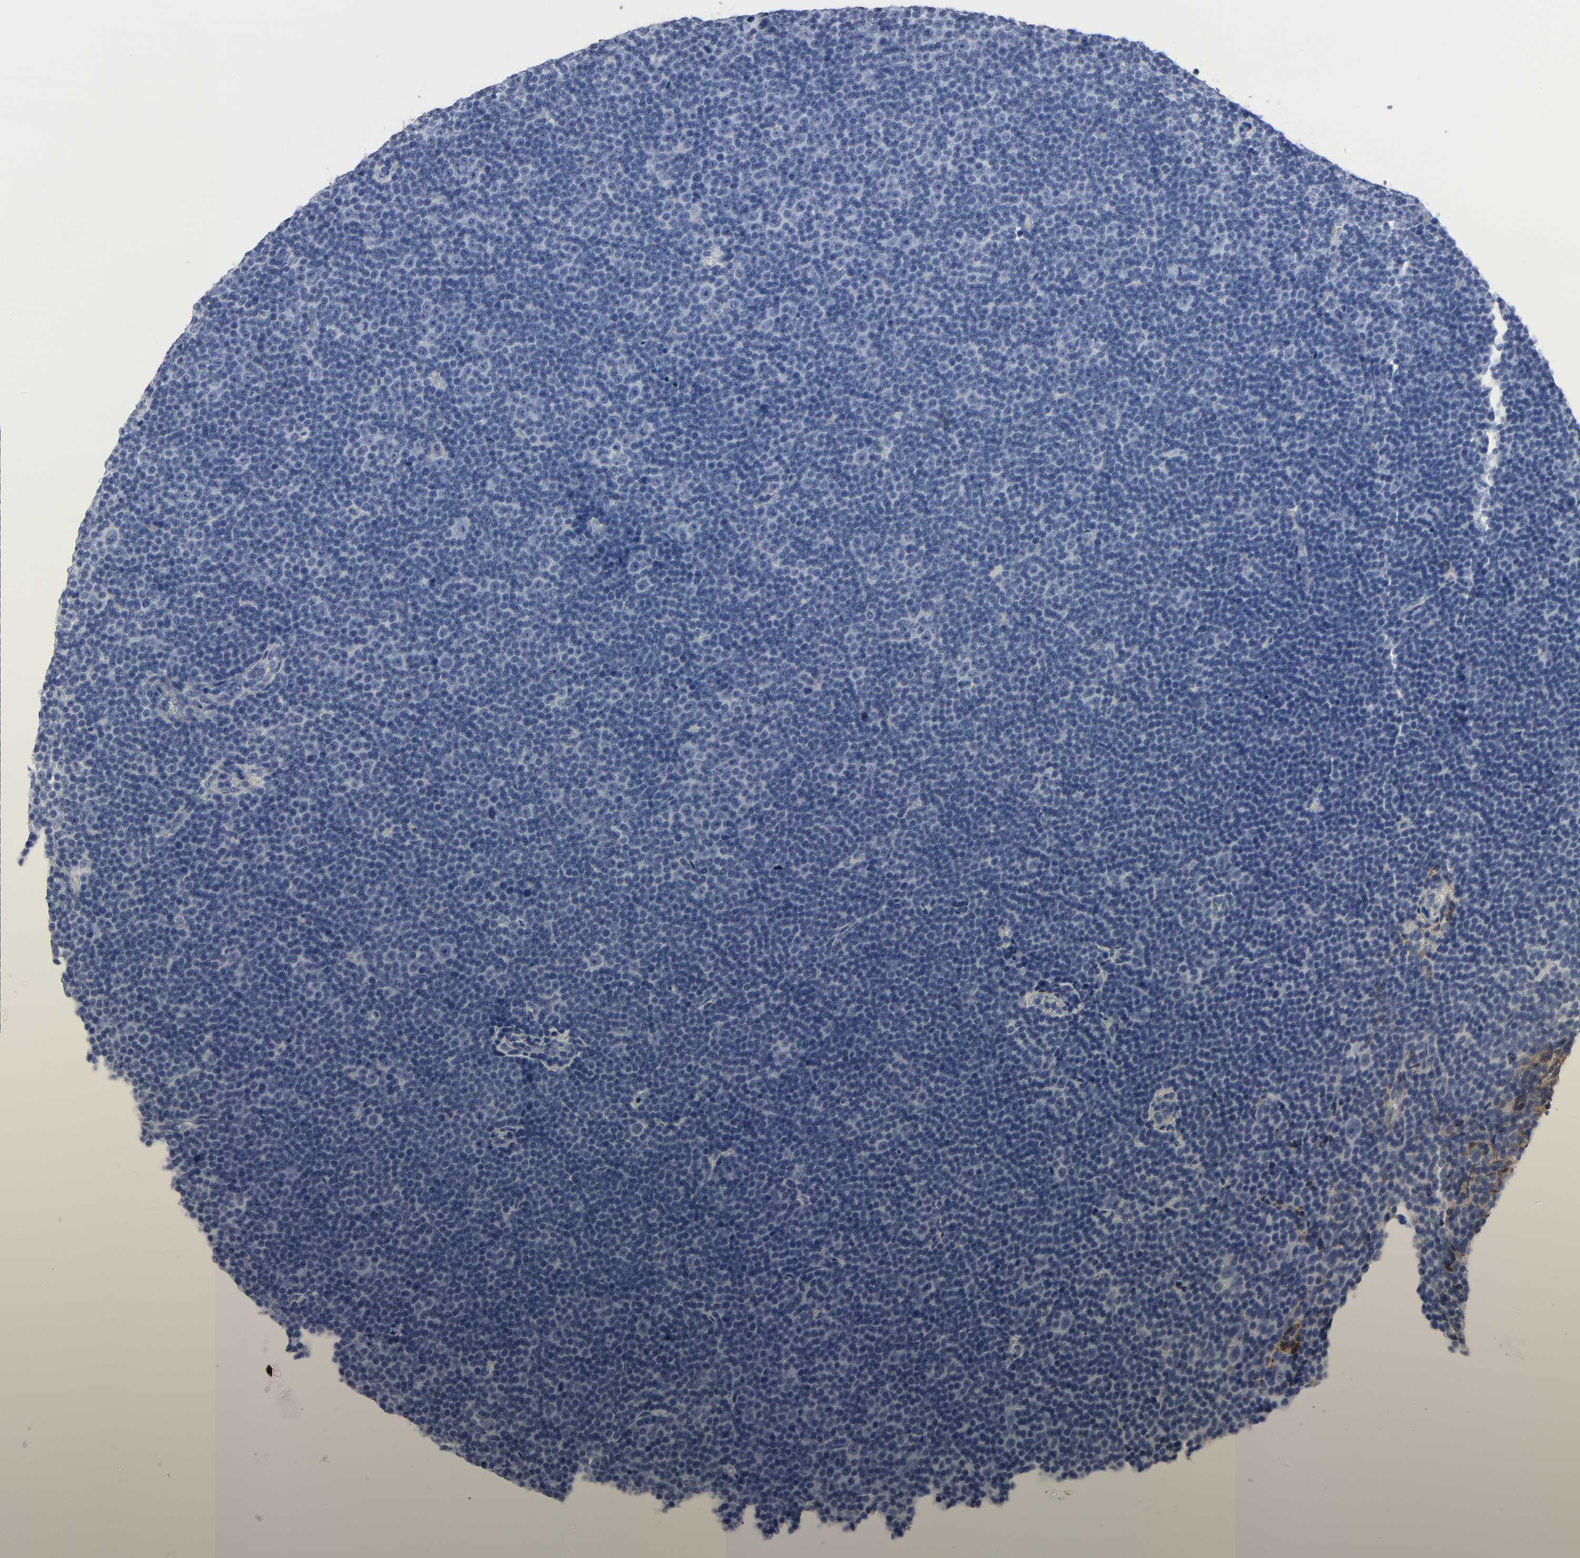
{"staining": {"intensity": "negative", "quantity": "none", "location": "none"}, "tissue": "lymphoma", "cell_type": "Tumor cells", "image_type": "cancer", "snomed": [{"axis": "morphology", "description": "Malignant lymphoma, non-Hodgkin's type, Low grade"}, {"axis": "topography", "description": "Lymph node"}], "caption": "Micrograph shows no significant protein expression in tumor cells of malignant lymphoma, non-Hodgkin's type (low-grade).", "gene": "FBLN1", "patient": {"sex": "female", "age": 67}}